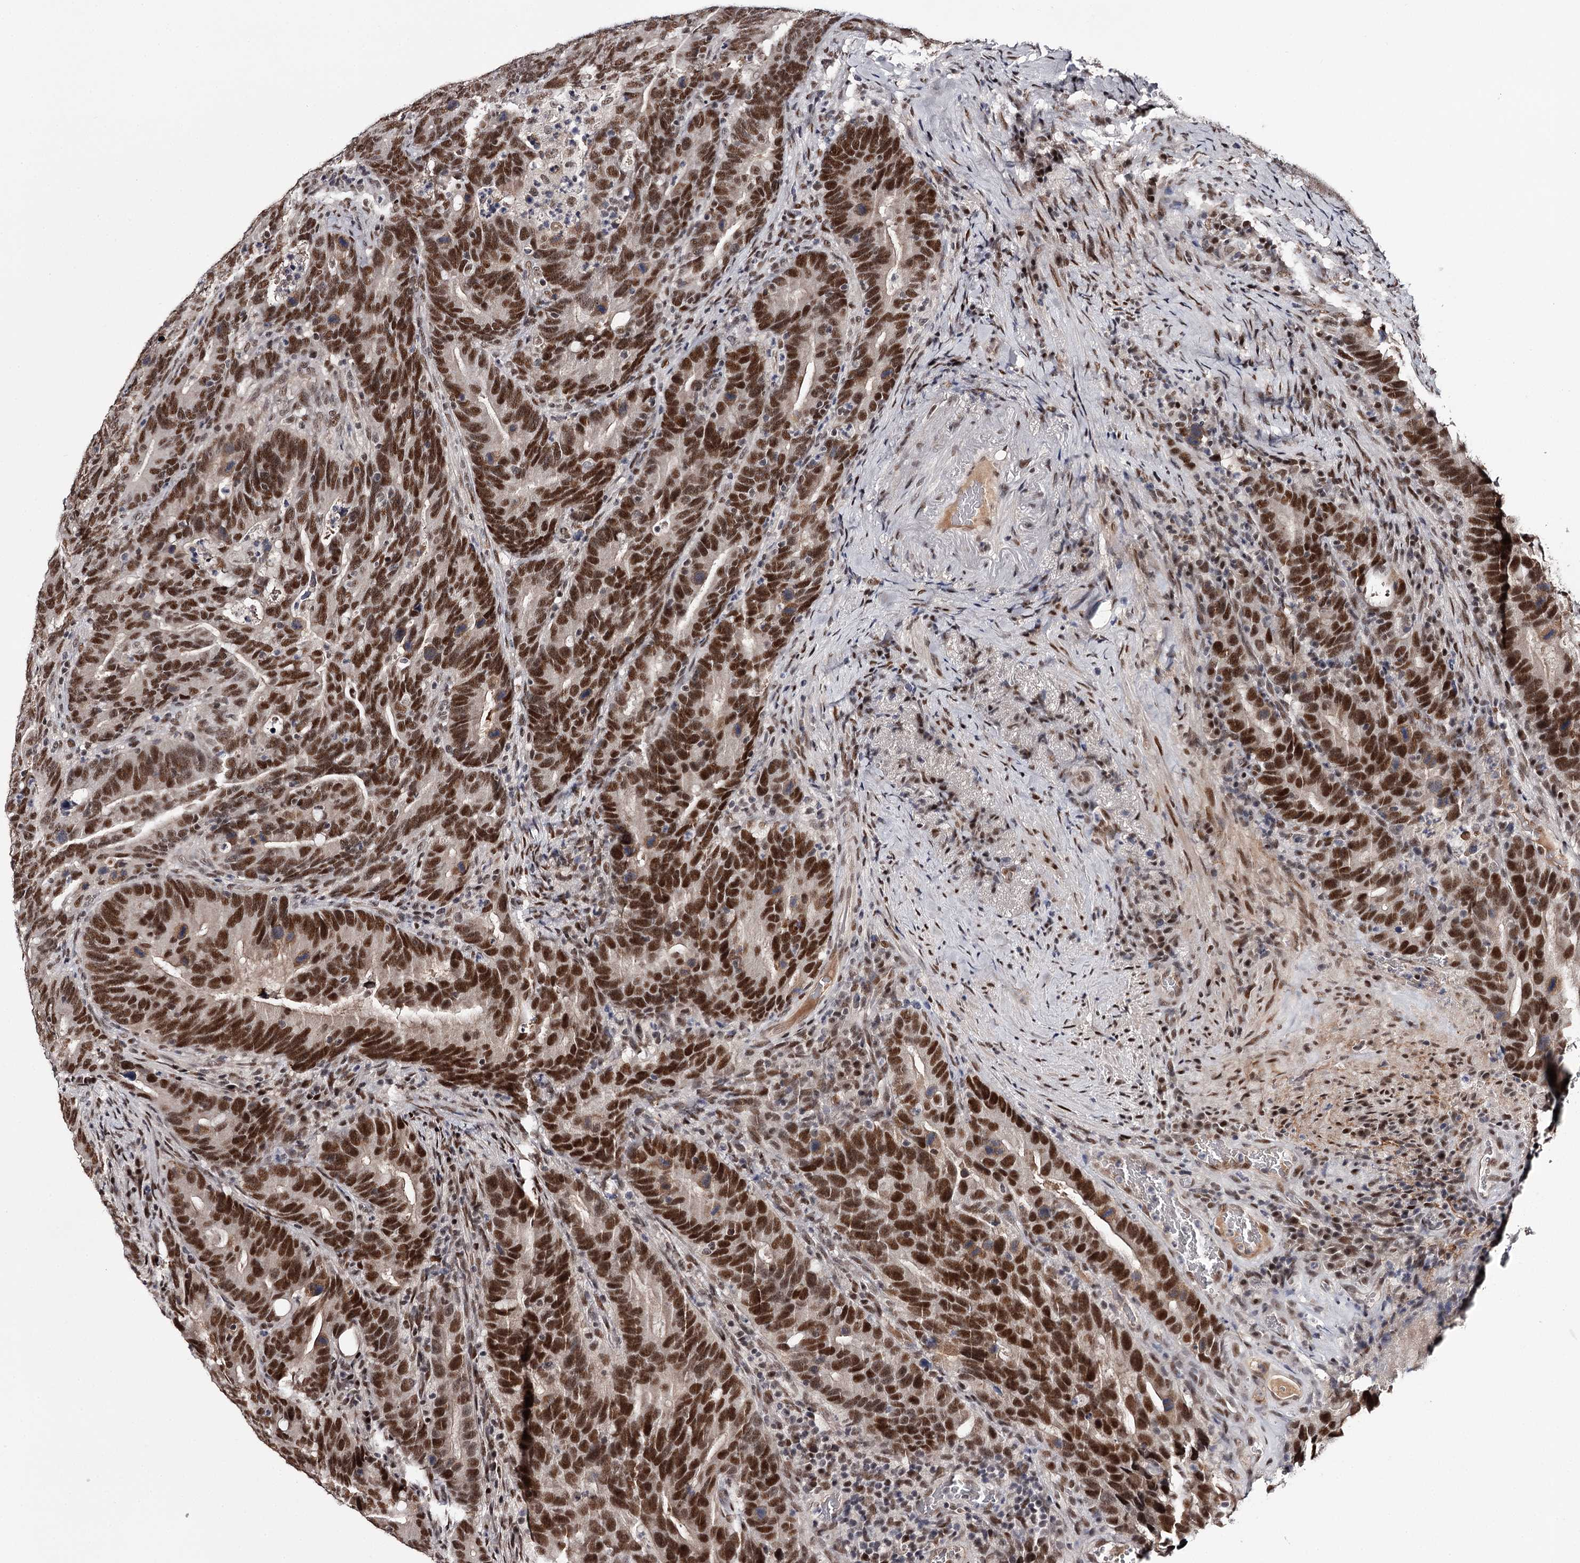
{"staining": {"intensity": "strong", "quantity": ">75%", "location": "nuclear"}, "tissue": "colorectal cancer", "cell_type": "Tumor cells", "image_type": "cancer", "snomed": [{"axis": "morphology", "description": "Adenocarcinoma, NOS"}, {"axis": "topography", "description": "Colon"}], "caption": "The image displays a brown stain indicating the presence of a protein in the nuclear of tumor cells in colorectal adenocarcinoma.", "gene": "TTC33", "patient": {"sex": "female", "age": 66}}